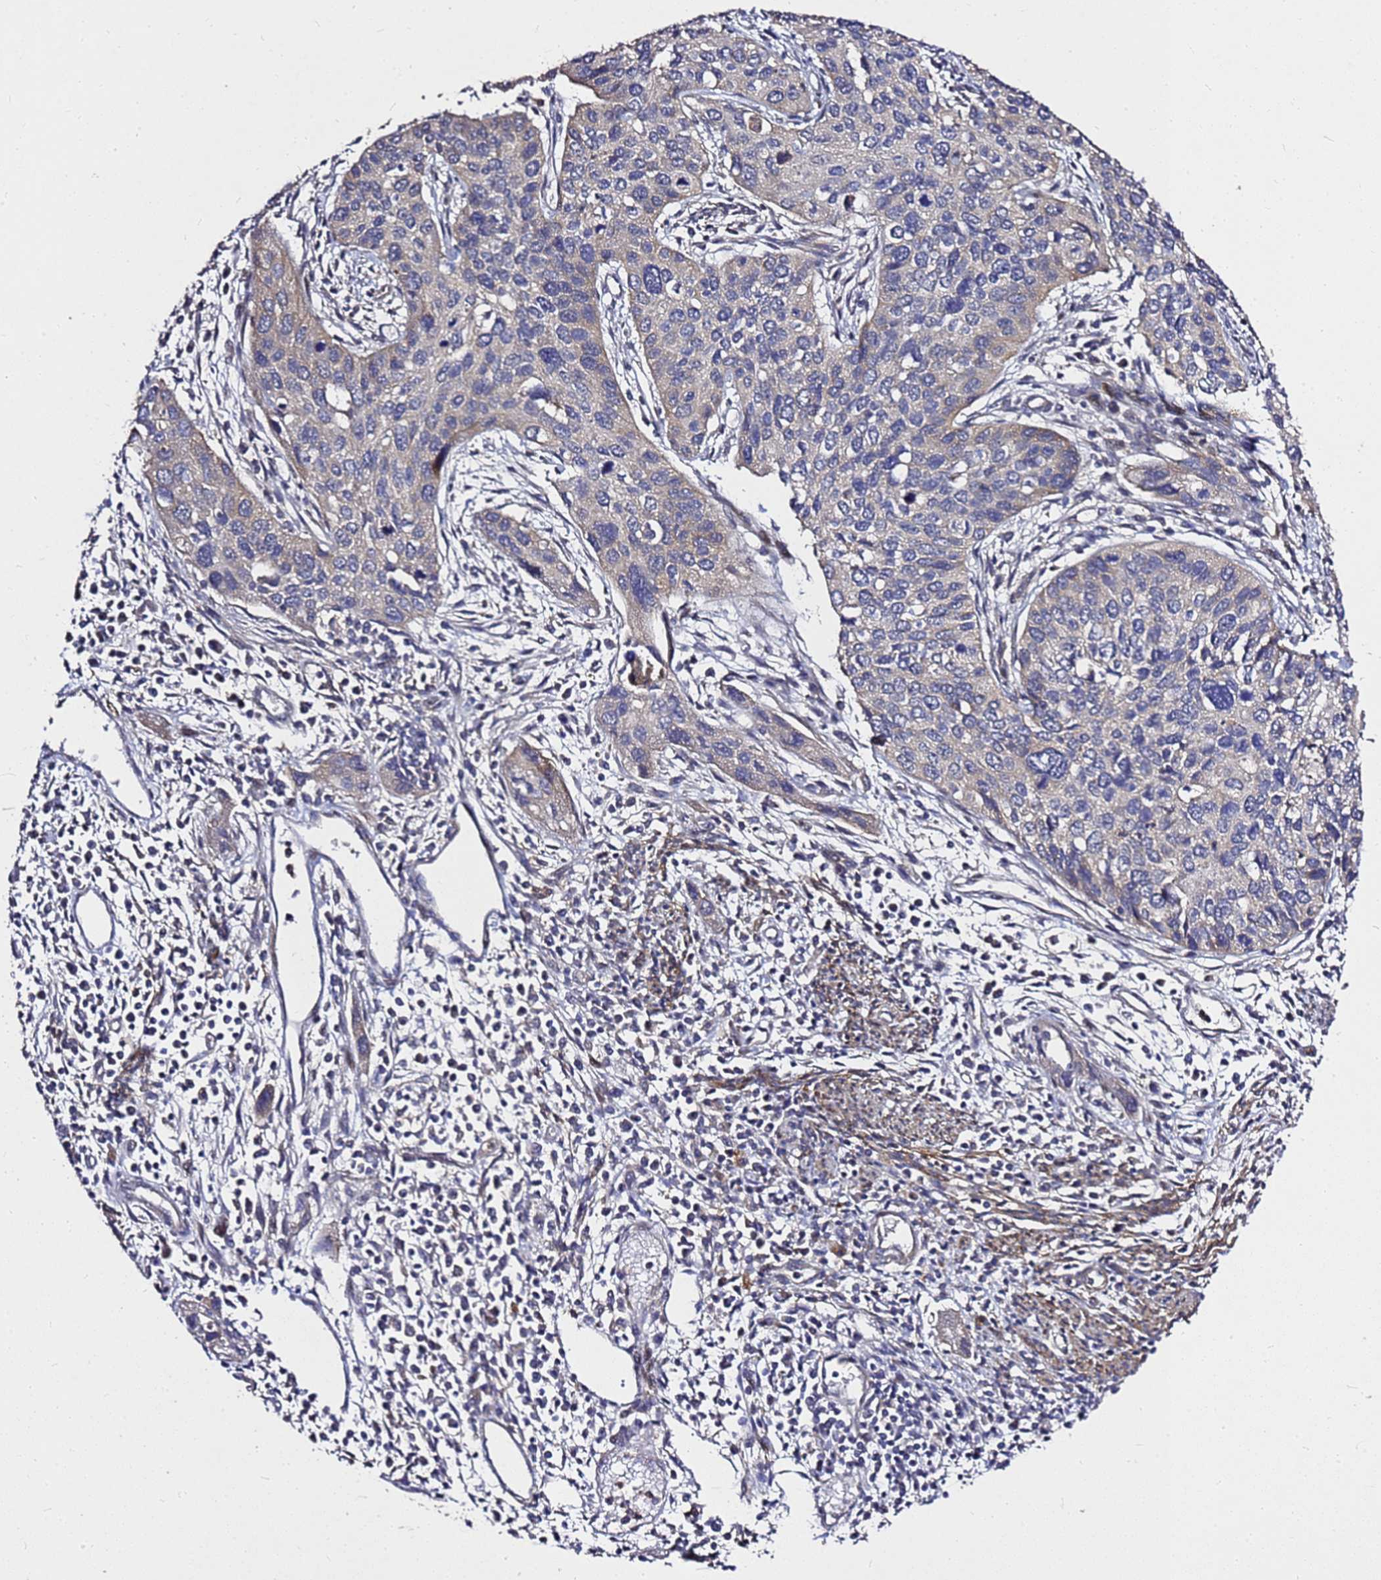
{"staining": {"intensity": "negative", "quantity": "none", "location": "none"}, "tissue": "cervical cancer", "cell_type": "Tumor cells", "image_type": "cancer", "snomed": [{"axis": "morphology", "description": "Squamous cell carcinoma, NOS"}, {"axis": "topography", "description": "Cervix"}], "caption": "Immunohistochemistry micrograph of neoplastic tissue: human cervical squamous cell carcinoma stained with DAB (3,3'-diaminobenzidine) exhibits no significant protein positivity in tumor cells.", "gene": "RSPRY1", "patient": {"sex": "female", "age": 55}}